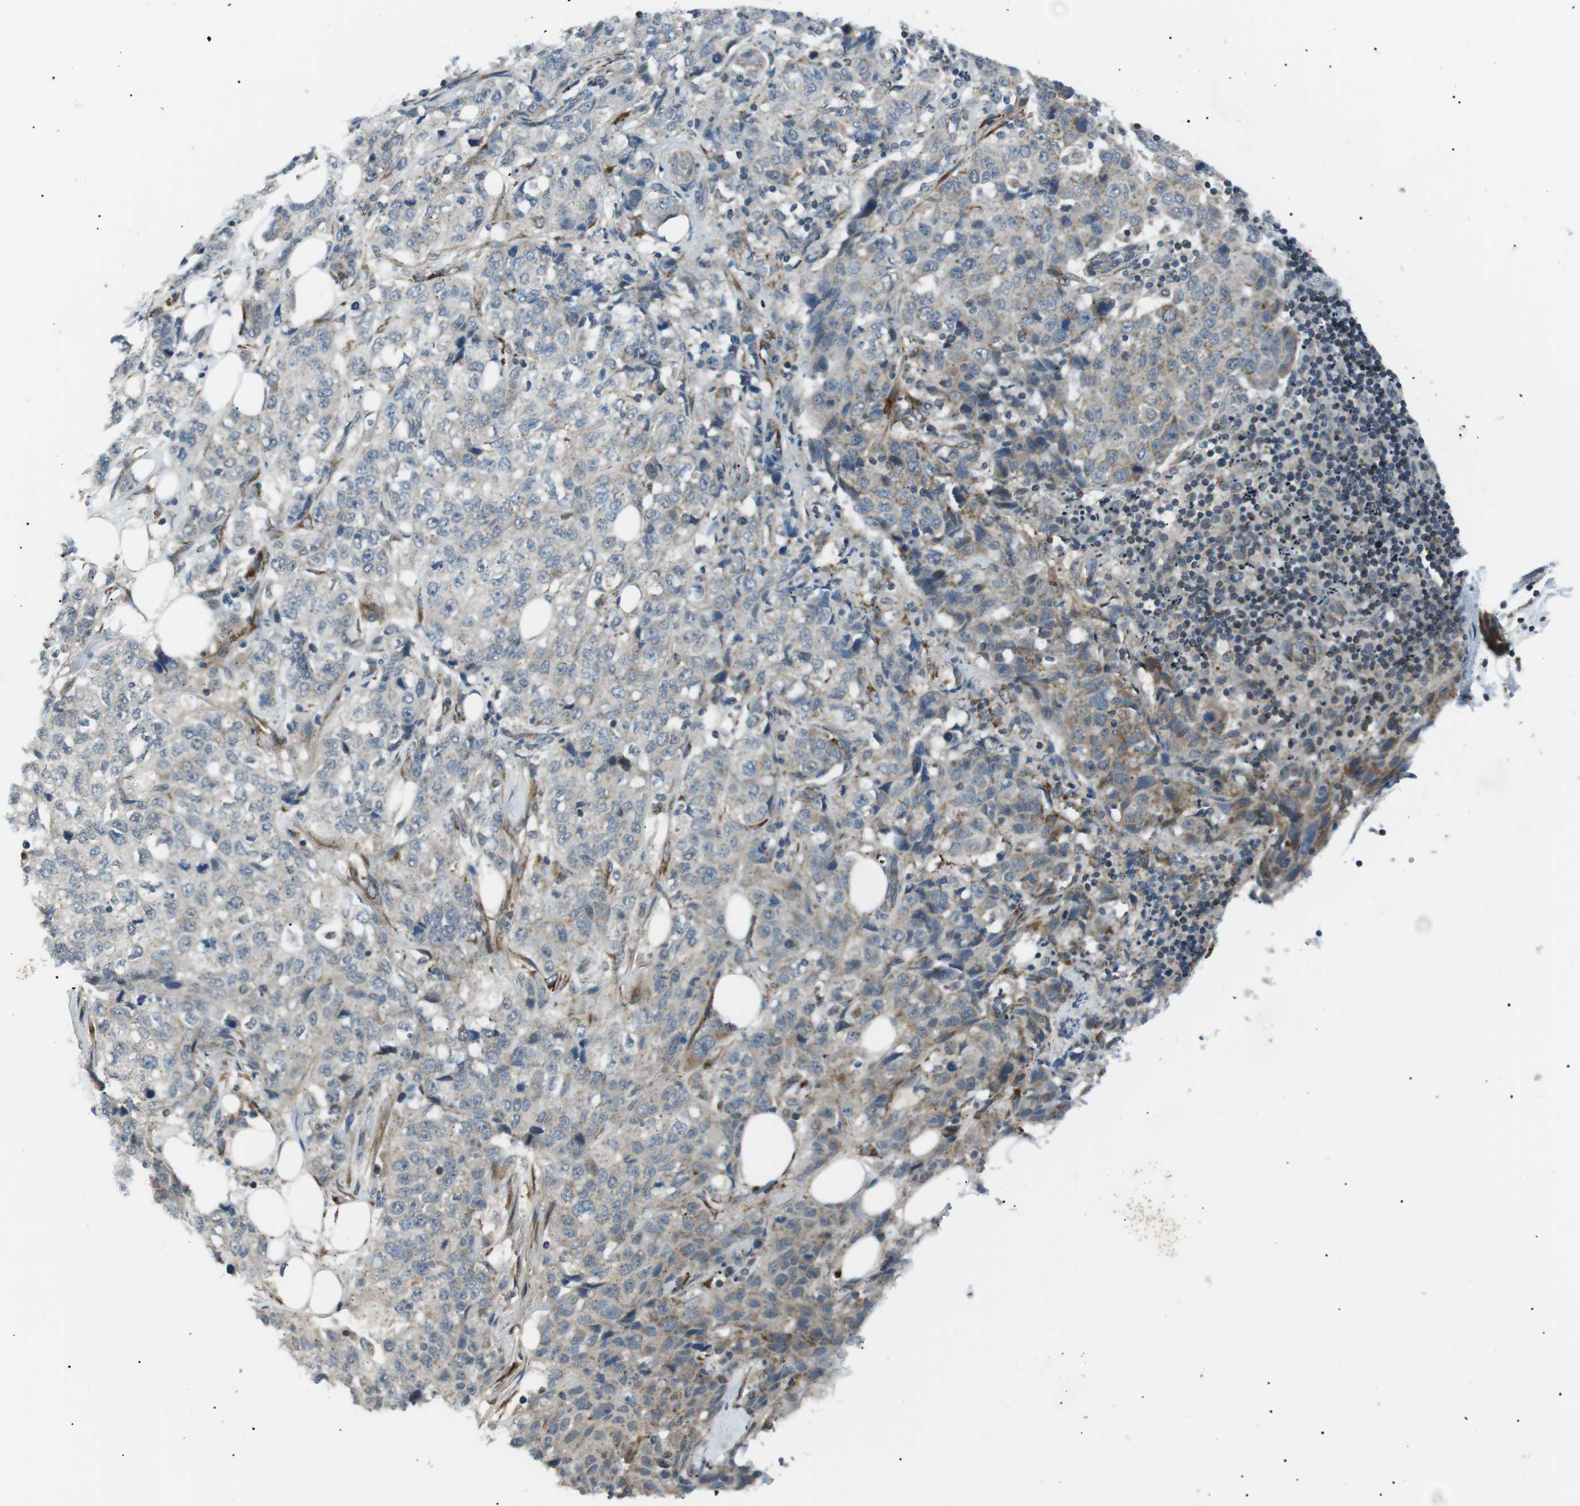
{"staining": {"intensity": "weak", "quantity": "<25%", "location": "cytoplasmic/membranous"}, "tissue": "stomach cancer", "cell_type": "Tumor cells", "image_type": "cancer", "snomed": [{"axis": "morphology", "description": "Adenocarcinoma, NOS"}, {"axis": "topography", "description": "Stomach"}], "caption": "An immunohistochemistry photomicrograph of stomach adenocarcinoma is shown. There is no staining in tumor cells of stomach adenocarcinoma.", "gene": "ARID5B", "patient": {"sex": "male", "age": 48}}